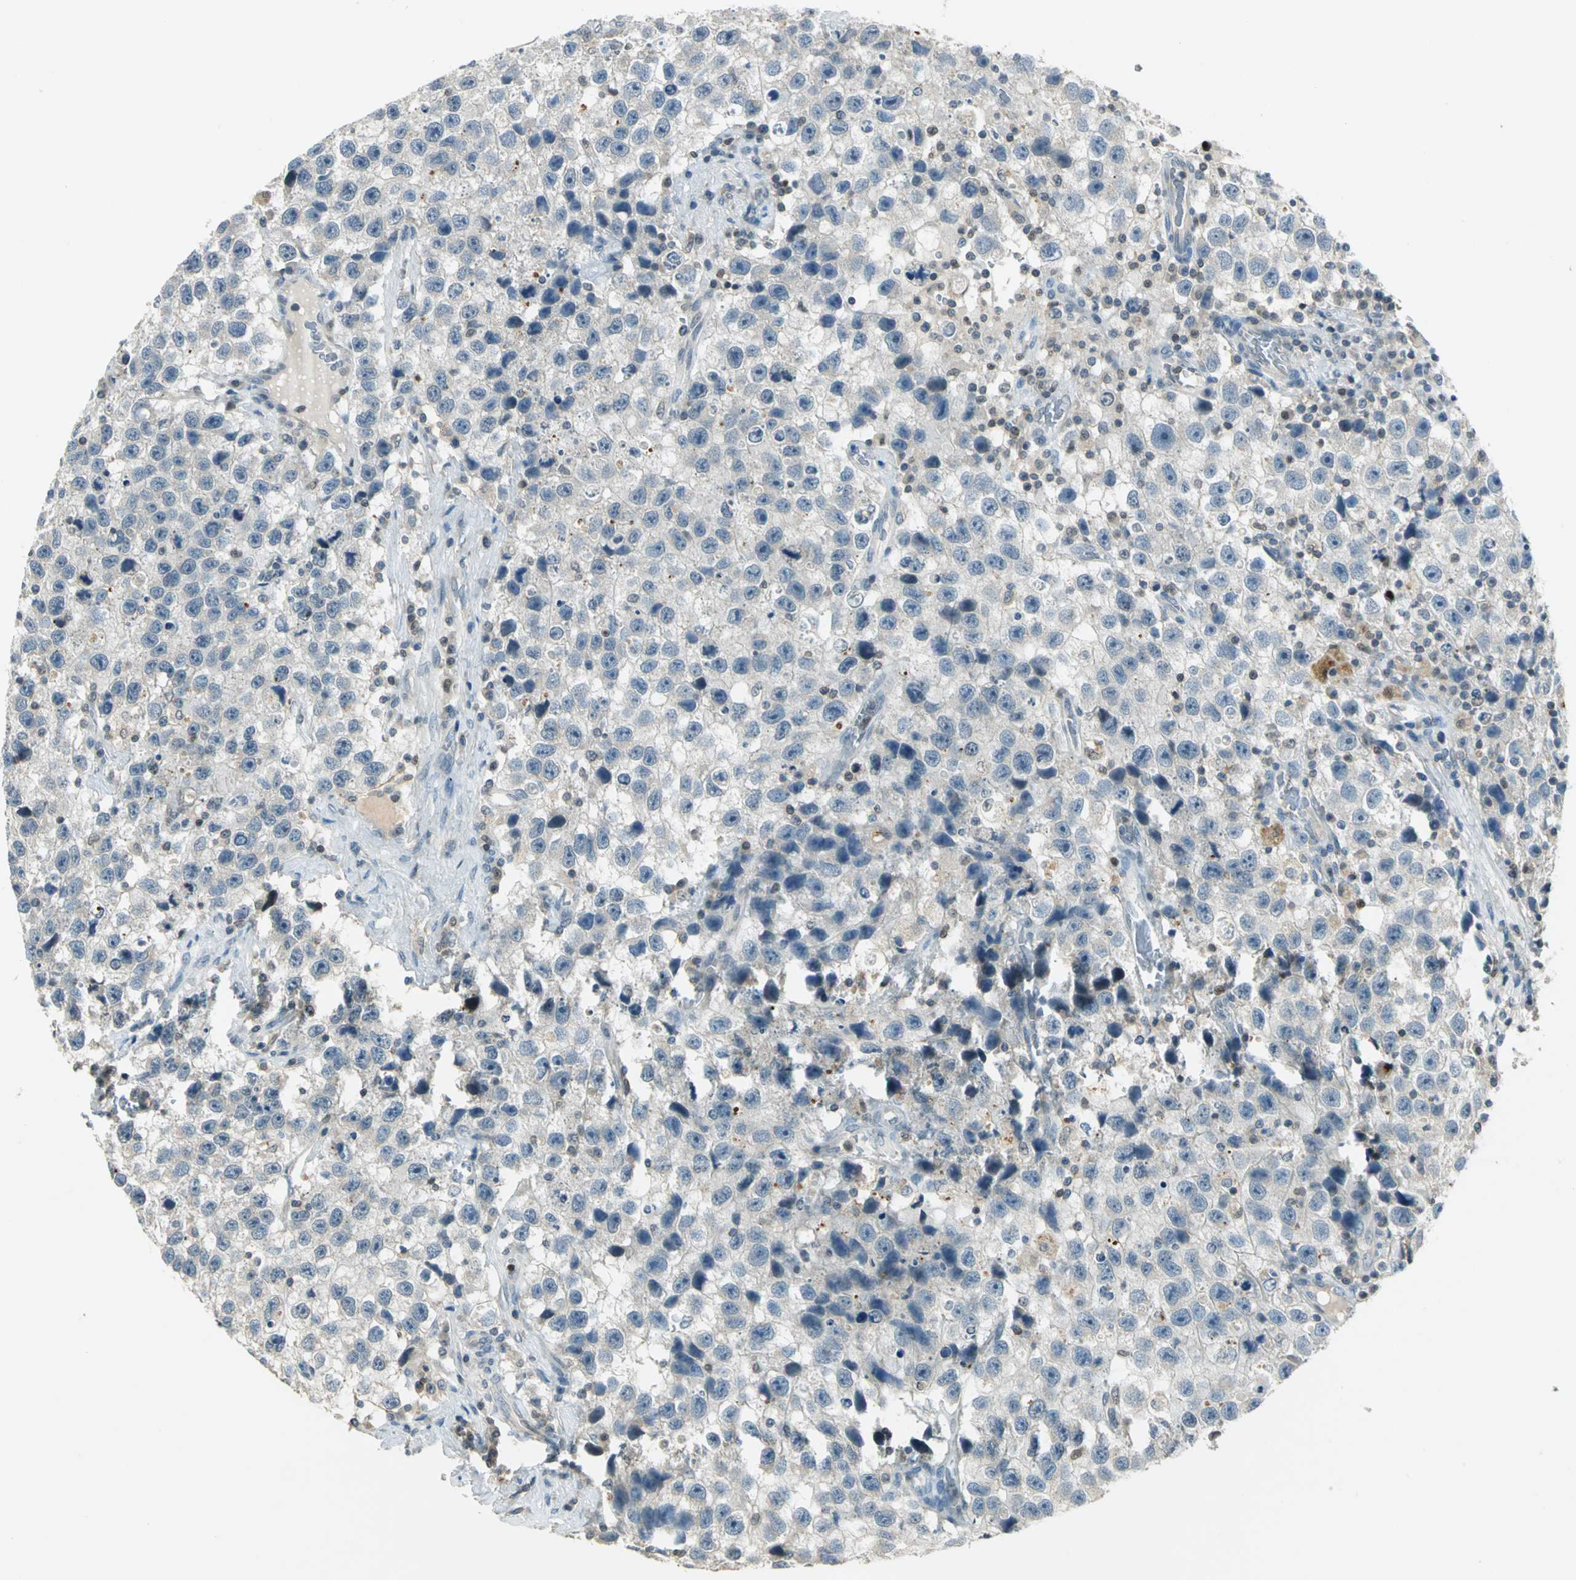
{"staining": {"intensity": "negative", "quantity": "none", "location": "none"}, "tissue": "testis cancer", "cell_type": "Tumor cells", "image_type": "cancer", "snomed": [{"axis": "morphology", "description": "Seminoma, NOS"}, {"axis": "topography", "description": "Testis"}], "caption": "IHC micrograph of neoplastic tissue: testis cancer stained with DAB (3,3'-diaminobenzidine) demonstrates no significant protein expression in tumor cells.", "gene": "BIRC2", "patient": {"sex": "male", "age": 33}}